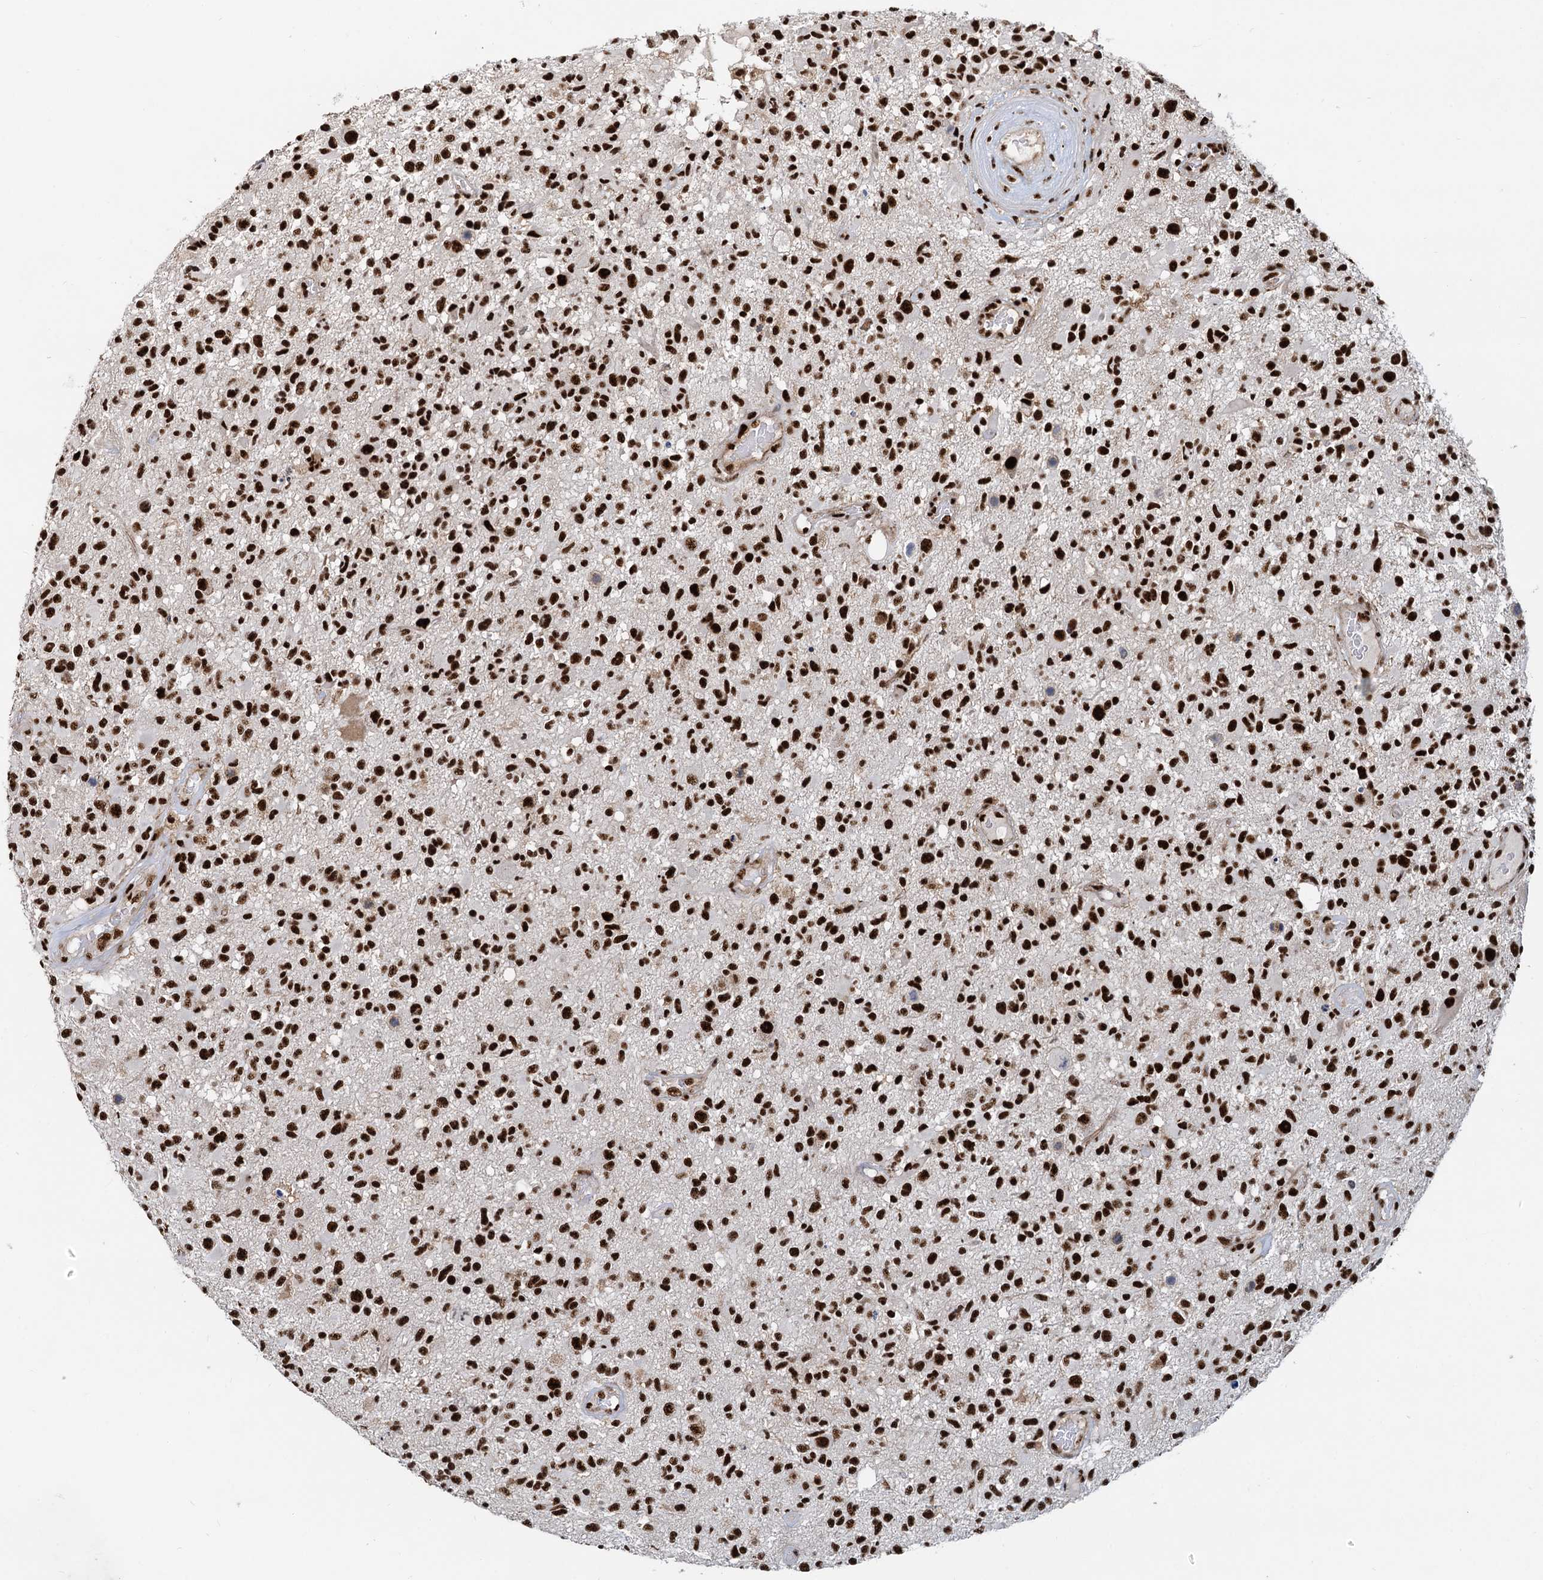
{"staining": {"intensity": "strong", "quantity": ">75%", "location": "nuclear"}, "tissue": "glioma", "cell_type": "Tumor cells", "image_type": "cancer", "snomed": [{"axis": "morphology", "description": "Glioma, malignant, High grade"}, {"axis": "morphology", "description": "Glioblastoma, NOS"}, {"axis": "topography", "description": "Brain"}], "caption": "There is high levels of strong nuclear staining in tumor cells of glioma, as demonstrated by immunohistochemical staining (brown color).", "gene": "RBM26", "patient": {"sex": "male", "age": 60}}